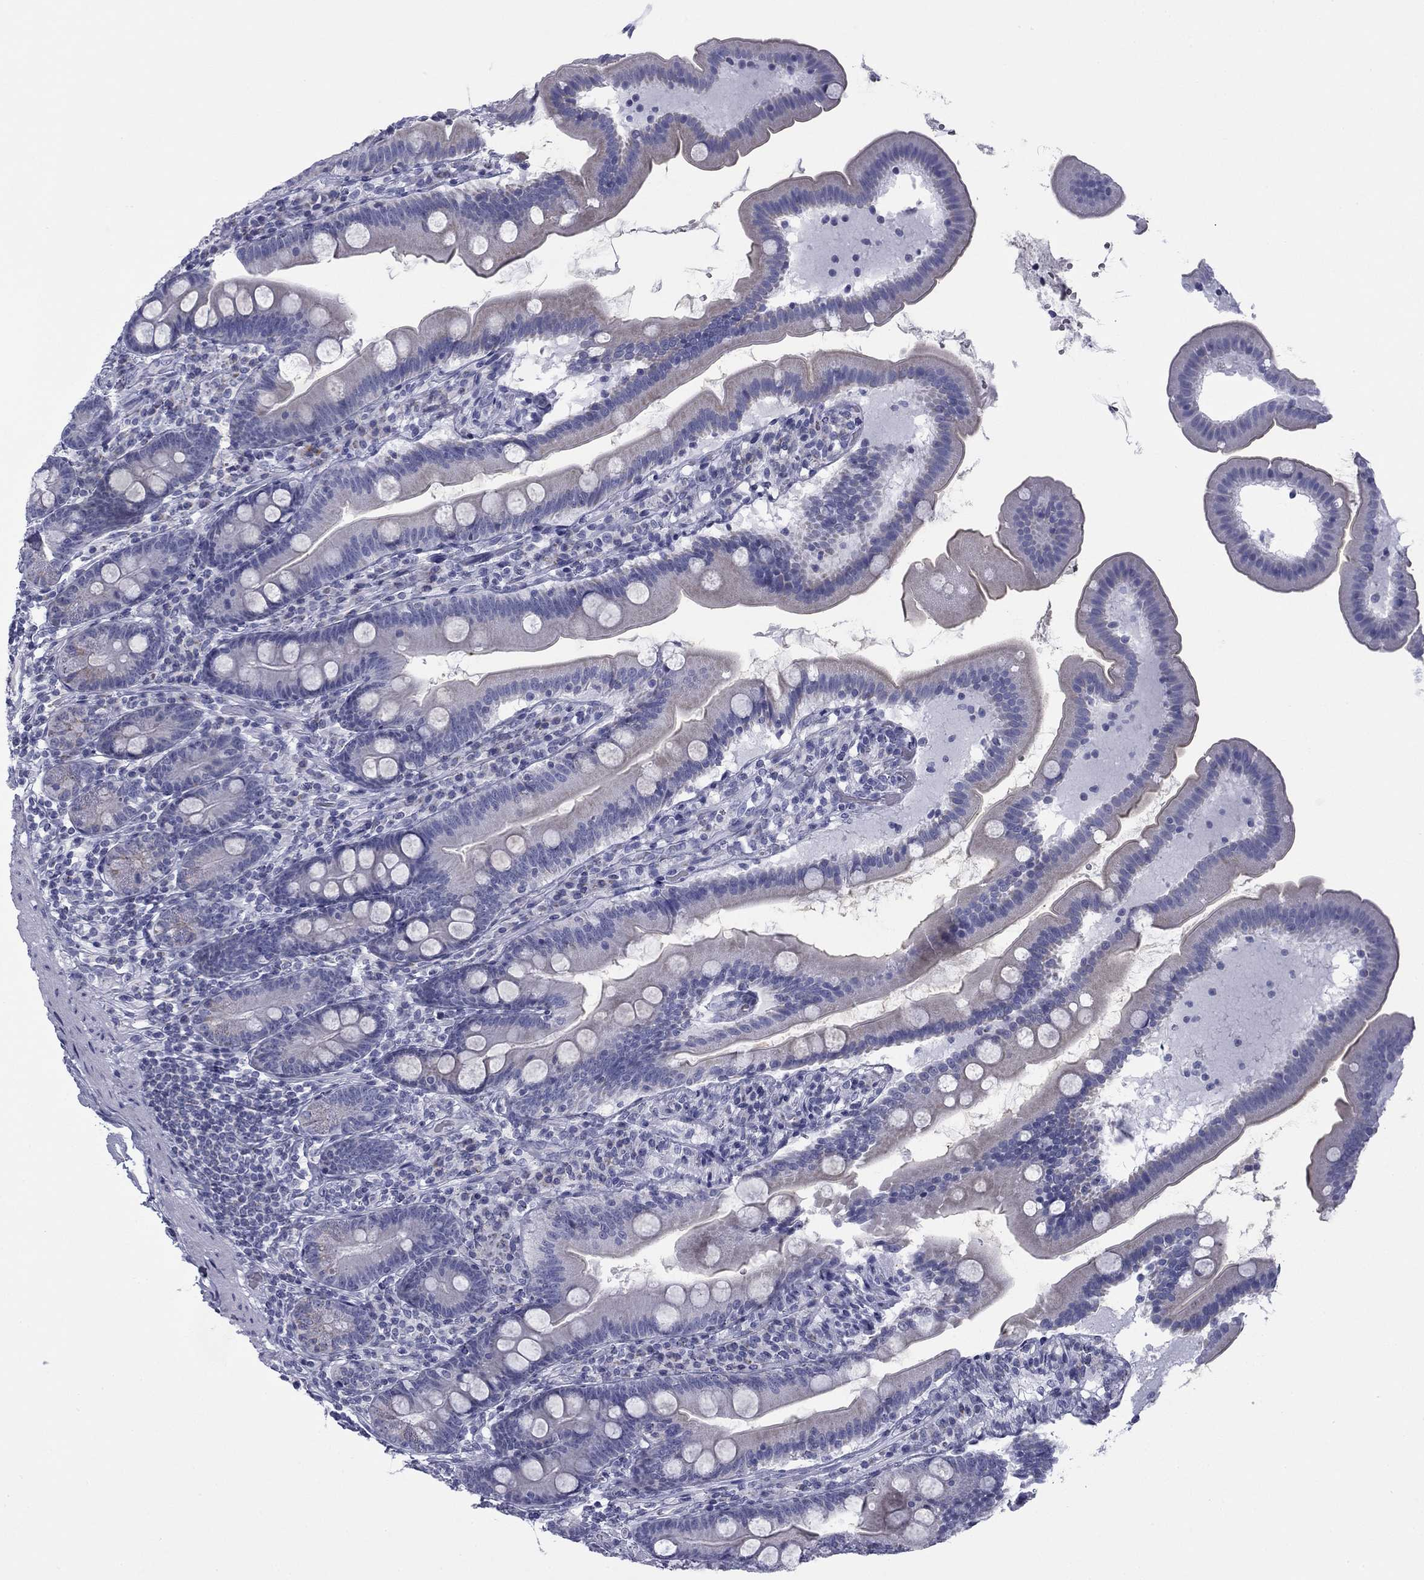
{"staining": {"intensity": "negative", "quantity": "none", "location": "none"}, "tissue": "duodenum", "cell_type": "Glandular cells", "image_type": "normal", "snomed": [{"axis": "morphology", "description": "Normal tissue, NOS"}, {"axis": "topography", "description": "Duodenum"}], "caption": "Human duodenum stained for a protein using IHC reveals no expression in glandular cells.", "gene": "ZP2", "patient": {"sex": "female", "age": 67}}